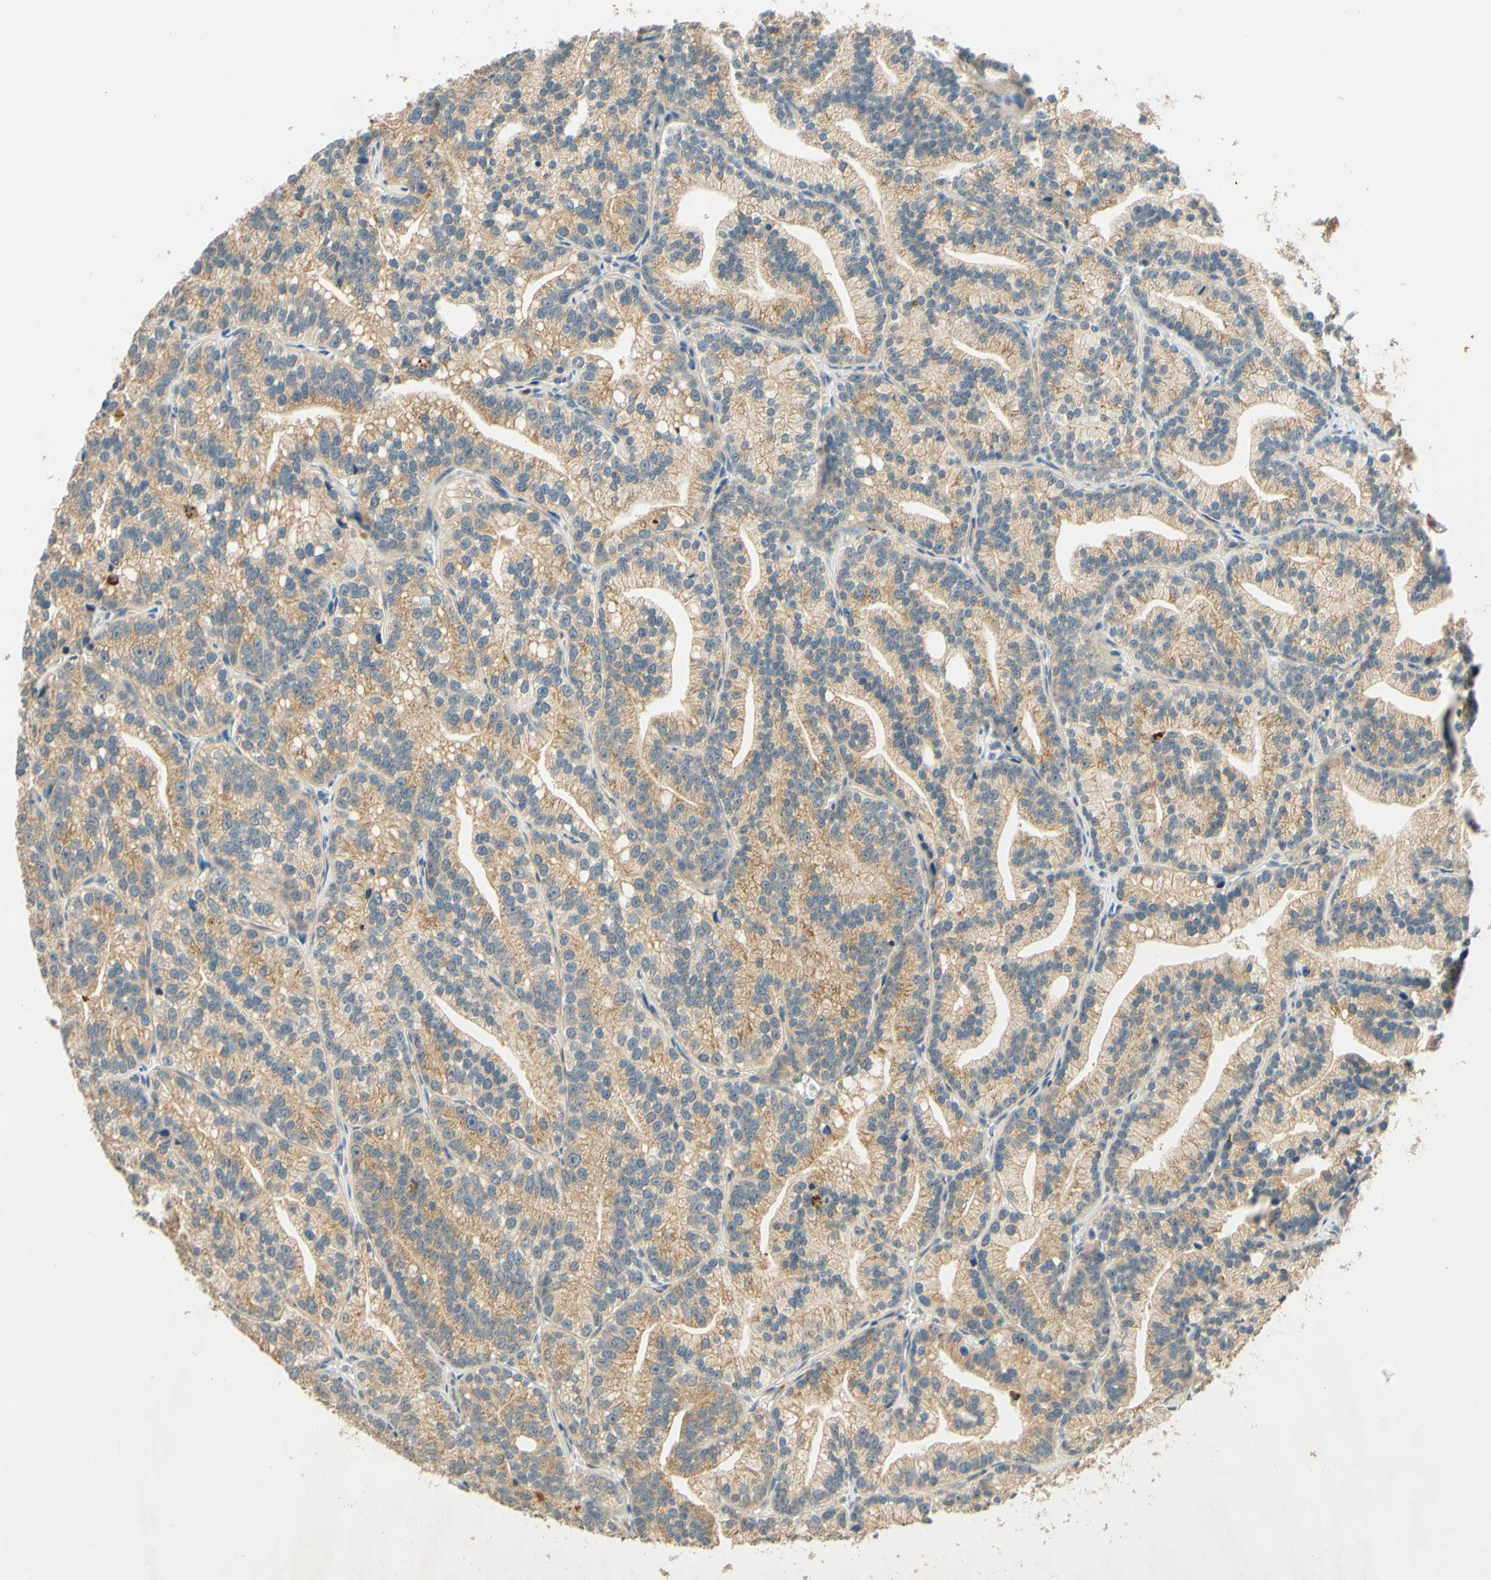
{"staining": {"intensity": "moderate", "quantity": ">75%", "location": "cytoplasmic/membranous"}, "tissue": "prostate cancer", "cell_type": "Tumor cells", "image_type": "cancer", "snomed": [{"axis": "morphology", "description": "Adenocarcinoma, Low grade"}, {"axis": "topography", "description": "Prostate"}], "caption": "Approximately >75% of tumor cells in adenocarcinoma (low-grade) (prostate) display moderate cytoplasmic/membranous protein positivity as visualized by brown immunohistochemical staining.", "gene": "ENTREP2", "patient": {"sex": "male", "age": 89}}